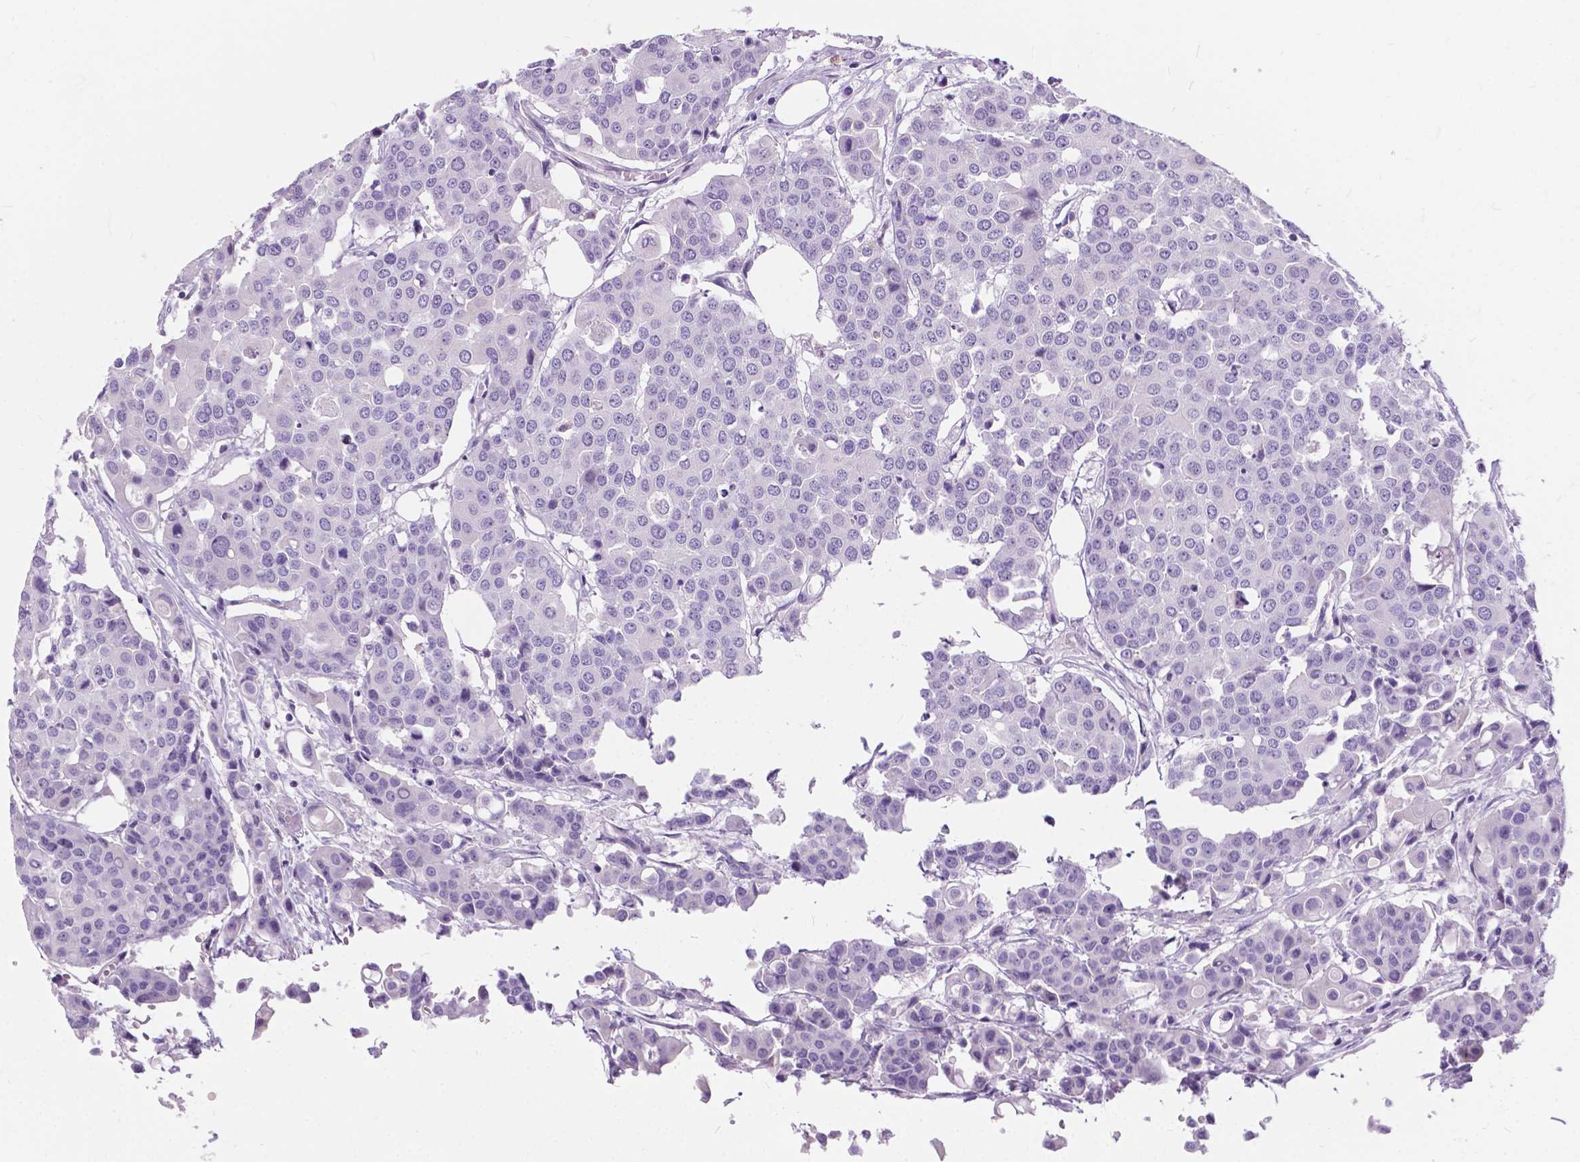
{"staining": {"intensity": "negative", "quantity": "none", "location": "none"}, "tissue": "carcinoid", "cell_type": "Tumor cells", "image_type": "cancer", "snomed": [{"axis": "morphology", "description": "Carcinoid, malignant, NOS"}, {"axis": "topography", "description": "Colon"}], "caption": "IHC of carcinoid (malignant) shows no expression in tumor cells. The staining is performed using DAB (3,3'-diaminobenzidine) brown chromogen with nuclei counter-stained in using hematoxylin.", "gene": "BSND", "patient": {"sex": "male", "age": 81}}